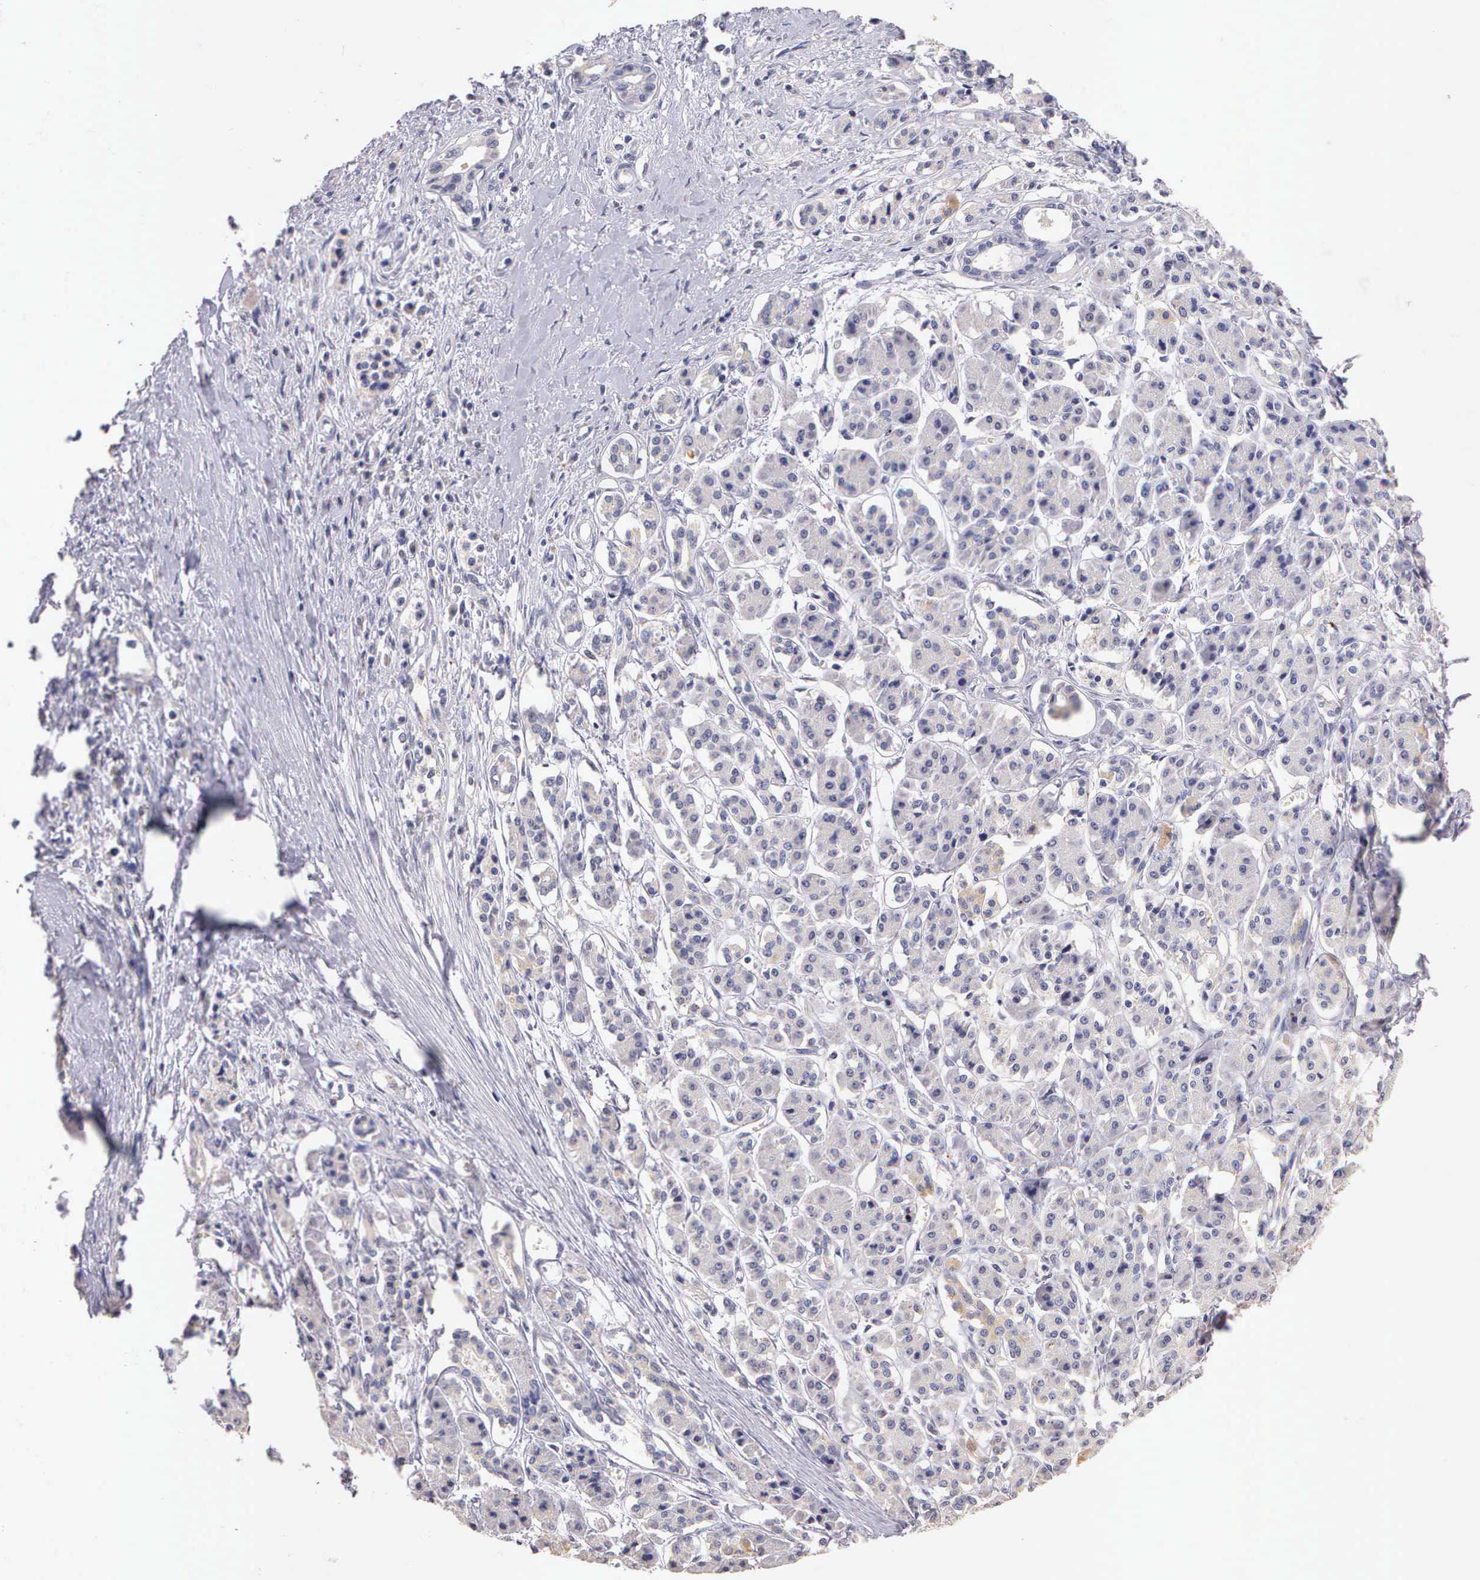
{"staining": {"intensity": "negative", "quantity": "none", "location": "none"}, "tissue": "pancreatic cancer", "cell_type": "Tumor cells", "image_type": "cancer", "snomed": [{"axis": "morphology", "description": "Adenocarcinoma, NOS"}, {"axis": "topography", "description": "Pancreas"}], "caption": "This is a photomicrograph of IHC staining of adenocarcinoma (pancreatic), which shows no positivity in tumor cells.", "gene": "ESR1", "patient": {"sex": "male", "age": 59}}